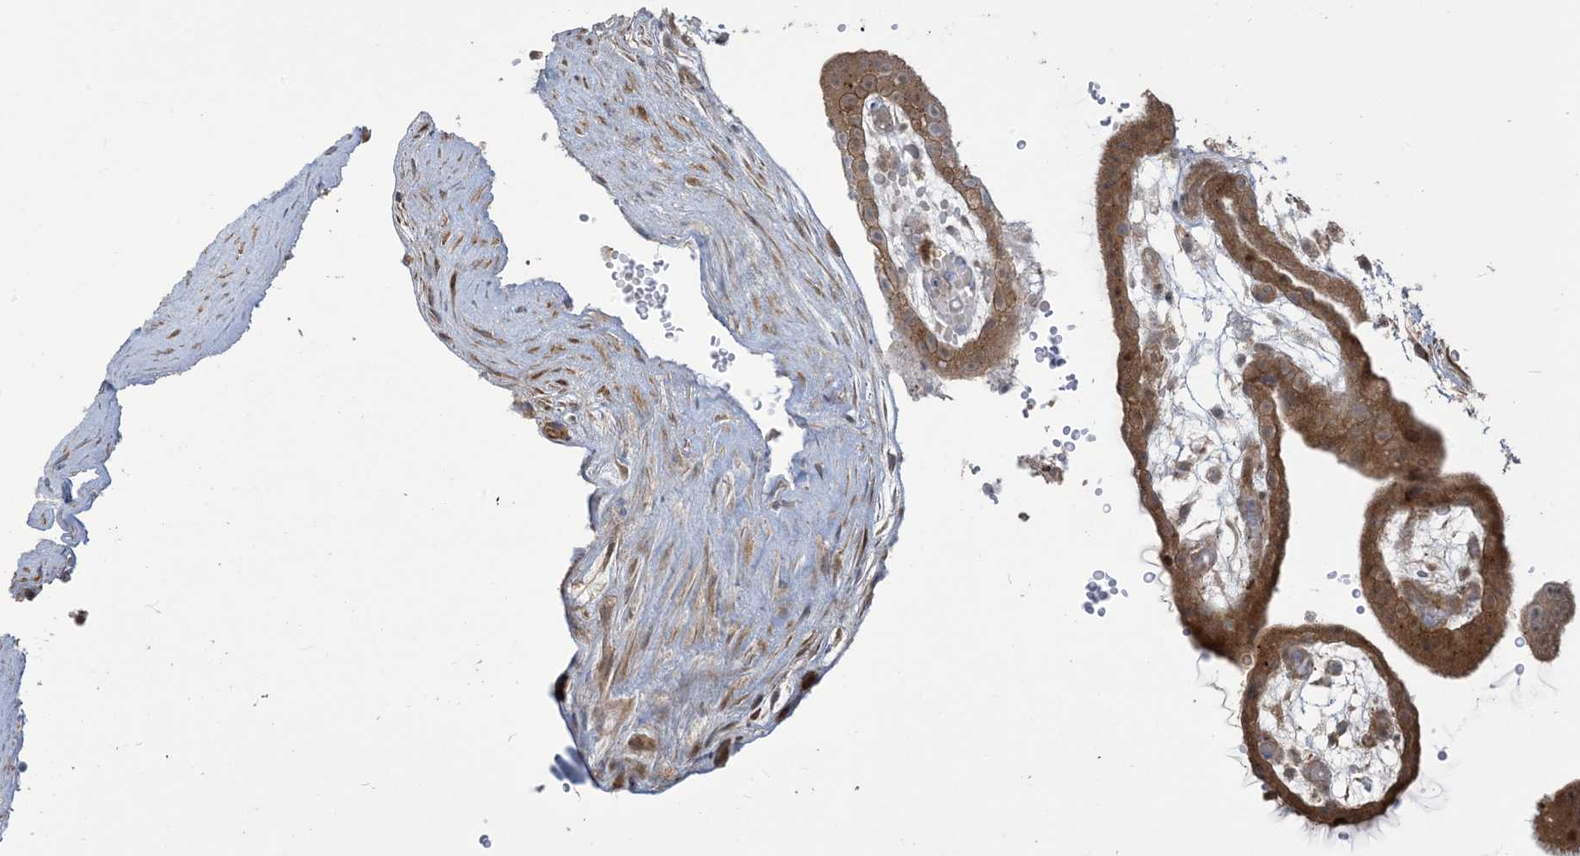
{"staining": {"intensity": "weak", "quantity": ">75%", "location": "cytoplasmic/membranous"}, "tissue": "placenta", "cell_type": "Decidual cells", "image_type": "normal", "snomed": [{"axis": "morphology", "description": "Normal tissue, NOS"}, {"axis": "topography", "description": "Placenta"}], "caption": "Benign placenta shows weak cytoplasmic/membranous staining in approximately >75% of decidual cells, visualized by immunohistochemistry.", "gene": "KLHL18", "patient": {"sex": "female", "age": 18}}